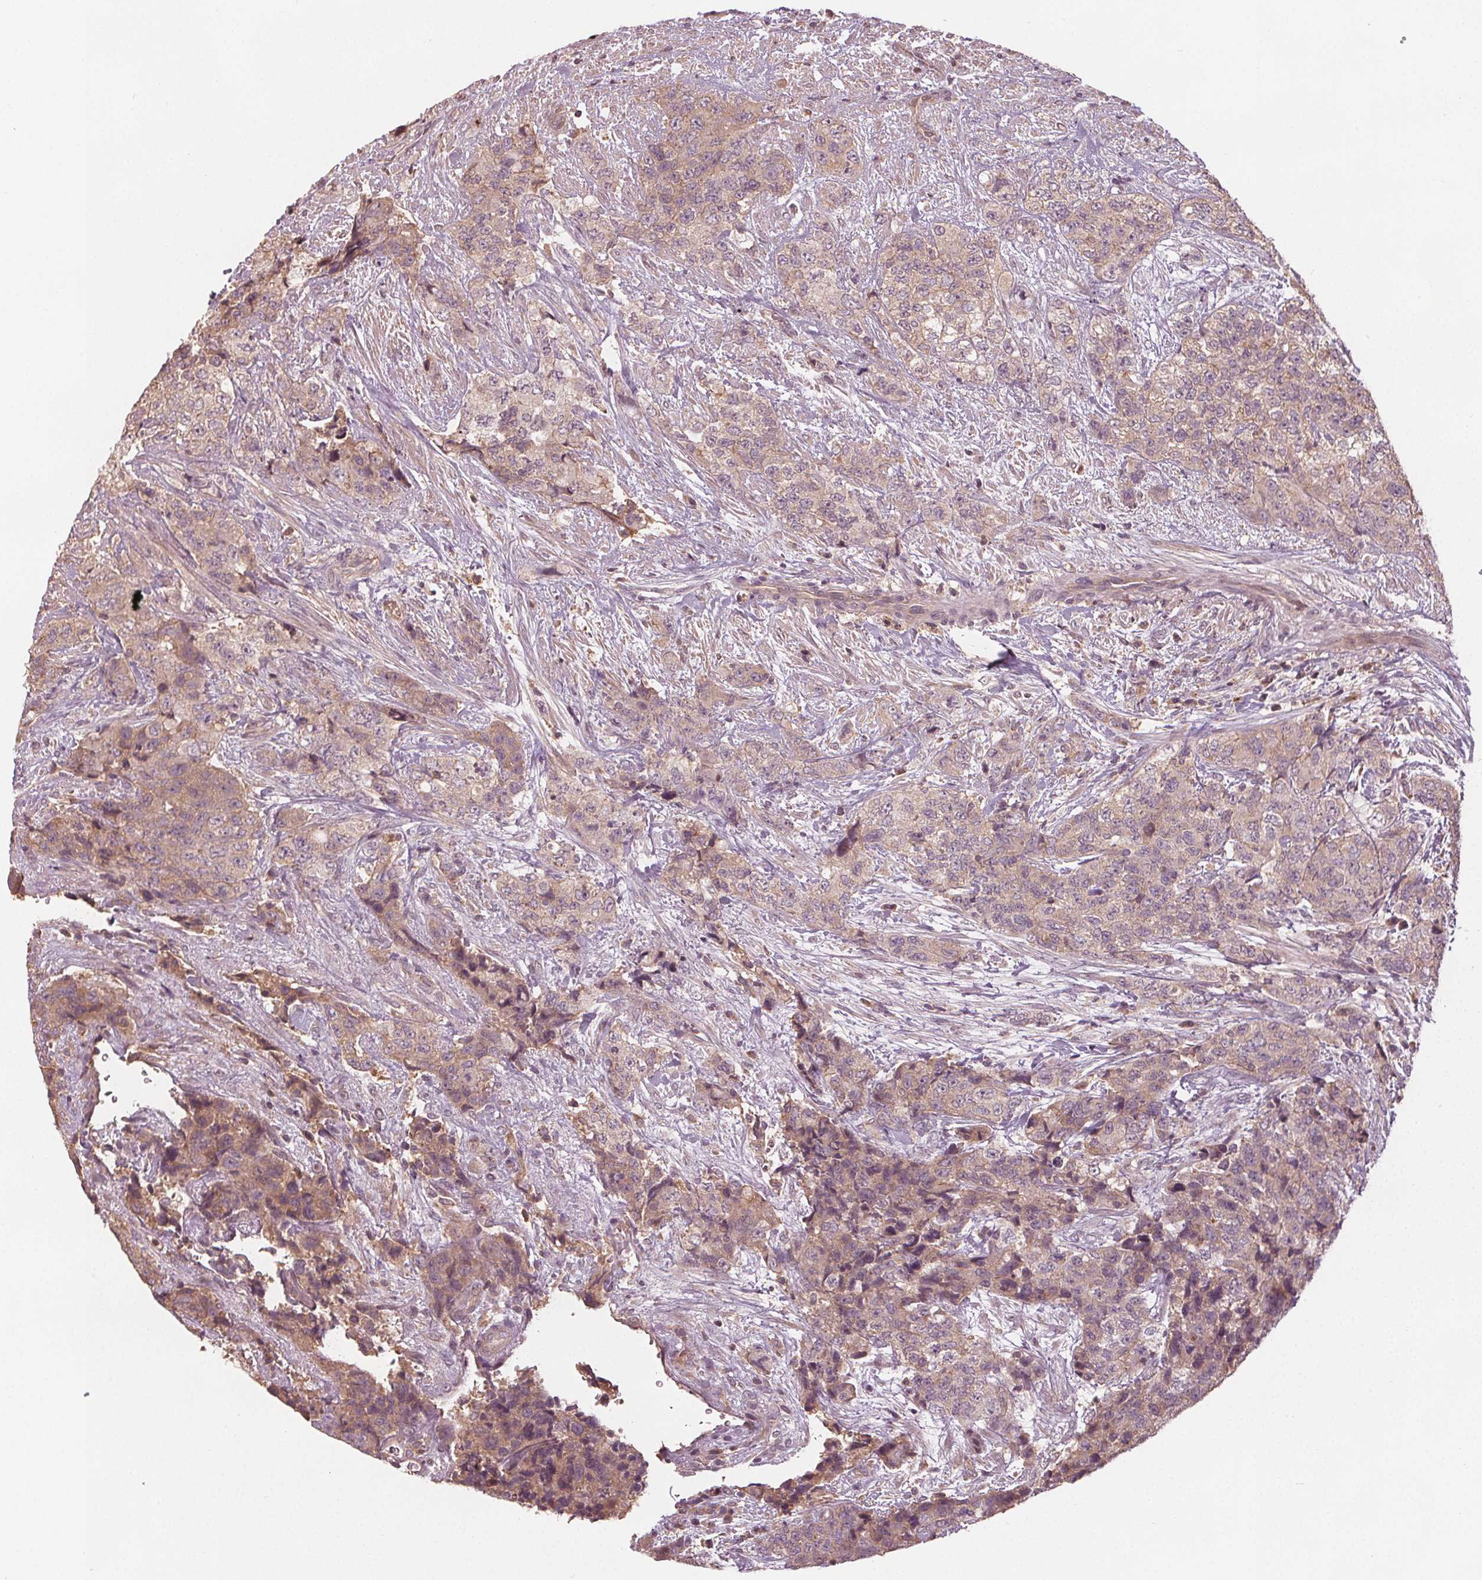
{"staining": {"intensity": "weak", "quantity": ">75%", "location": "cytoplasmic/membranous"}, "tissue": "urothelial cancer", "cell_type": "Tumor cells", "image_type": "cancer", "snomed": [{"axis": "morphology", "description": "Urothelial carcinoma, High grade"}, {"axis": "topography", "description": "Urinary bladder"}], "caption": "Weak cytoplasmic/membranous expression for a protein is identified in about >75% of tumor cells of urothelial carcinoma (high-grade) using IHC.", "gene": "GNB2", "patient": {"sex": "female", "age": 78}}